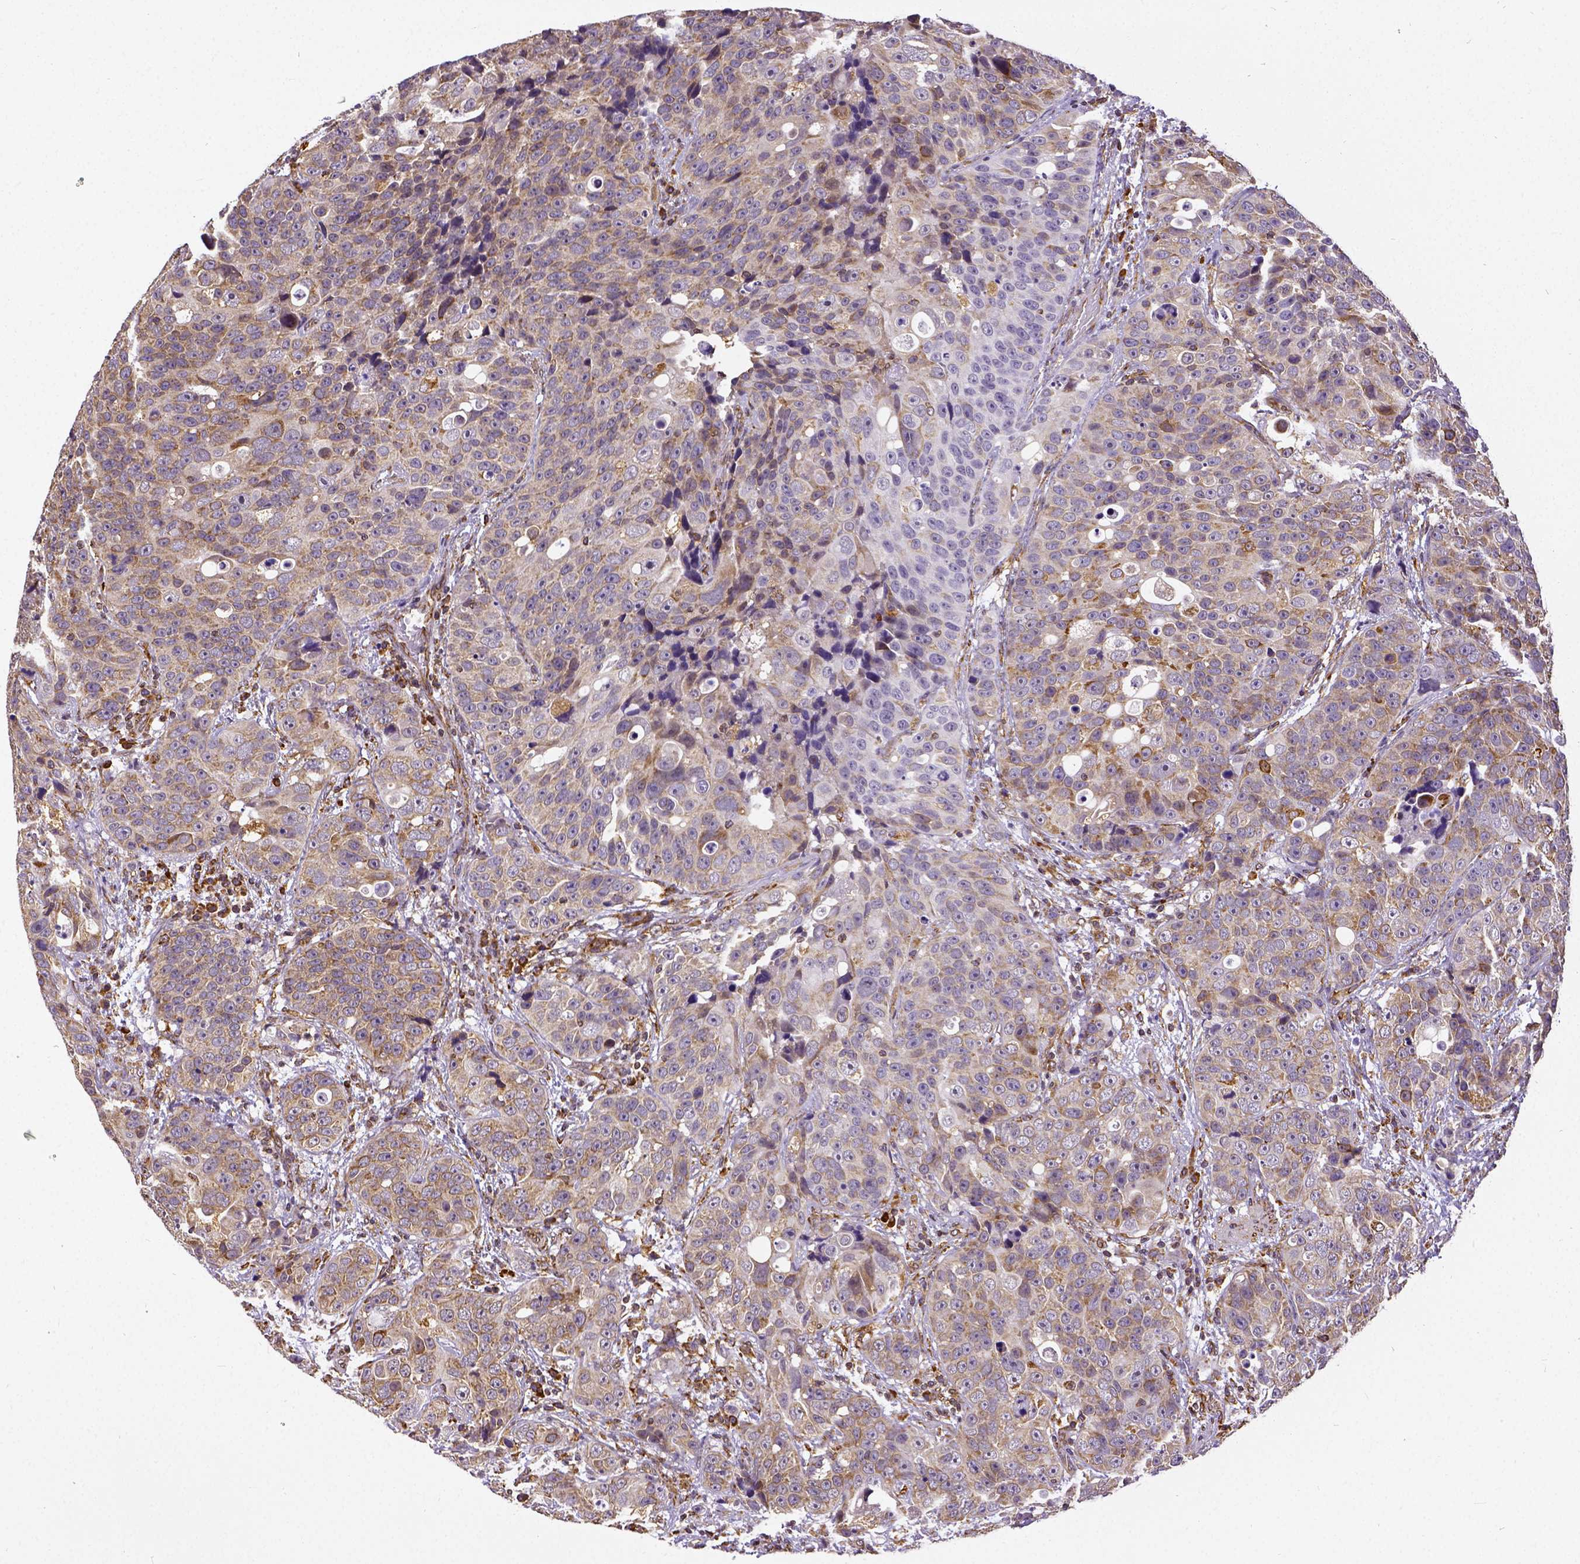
{"staining": {"intensity": "weak", "quantity": ">75%", "location": "cytoplasmic/membranous"}, "tissue": "urothelial cancer", "cell_type": "Tumor cells", "image_type": "cancer", "snomed": [{"axis": "morphology", "description": "Urothelial carcinoma, NOS"}, {"axis": "topography", "description": "Urinary bladder"}], "caption": "DAB immunohistochemical staining of human urothelial cancer shows weak cytoplasmic/membranous protein expression in approximately >75% of tumor cells.", "gene": "MTDH", "patient": {"sex": "male", "age": 52}}